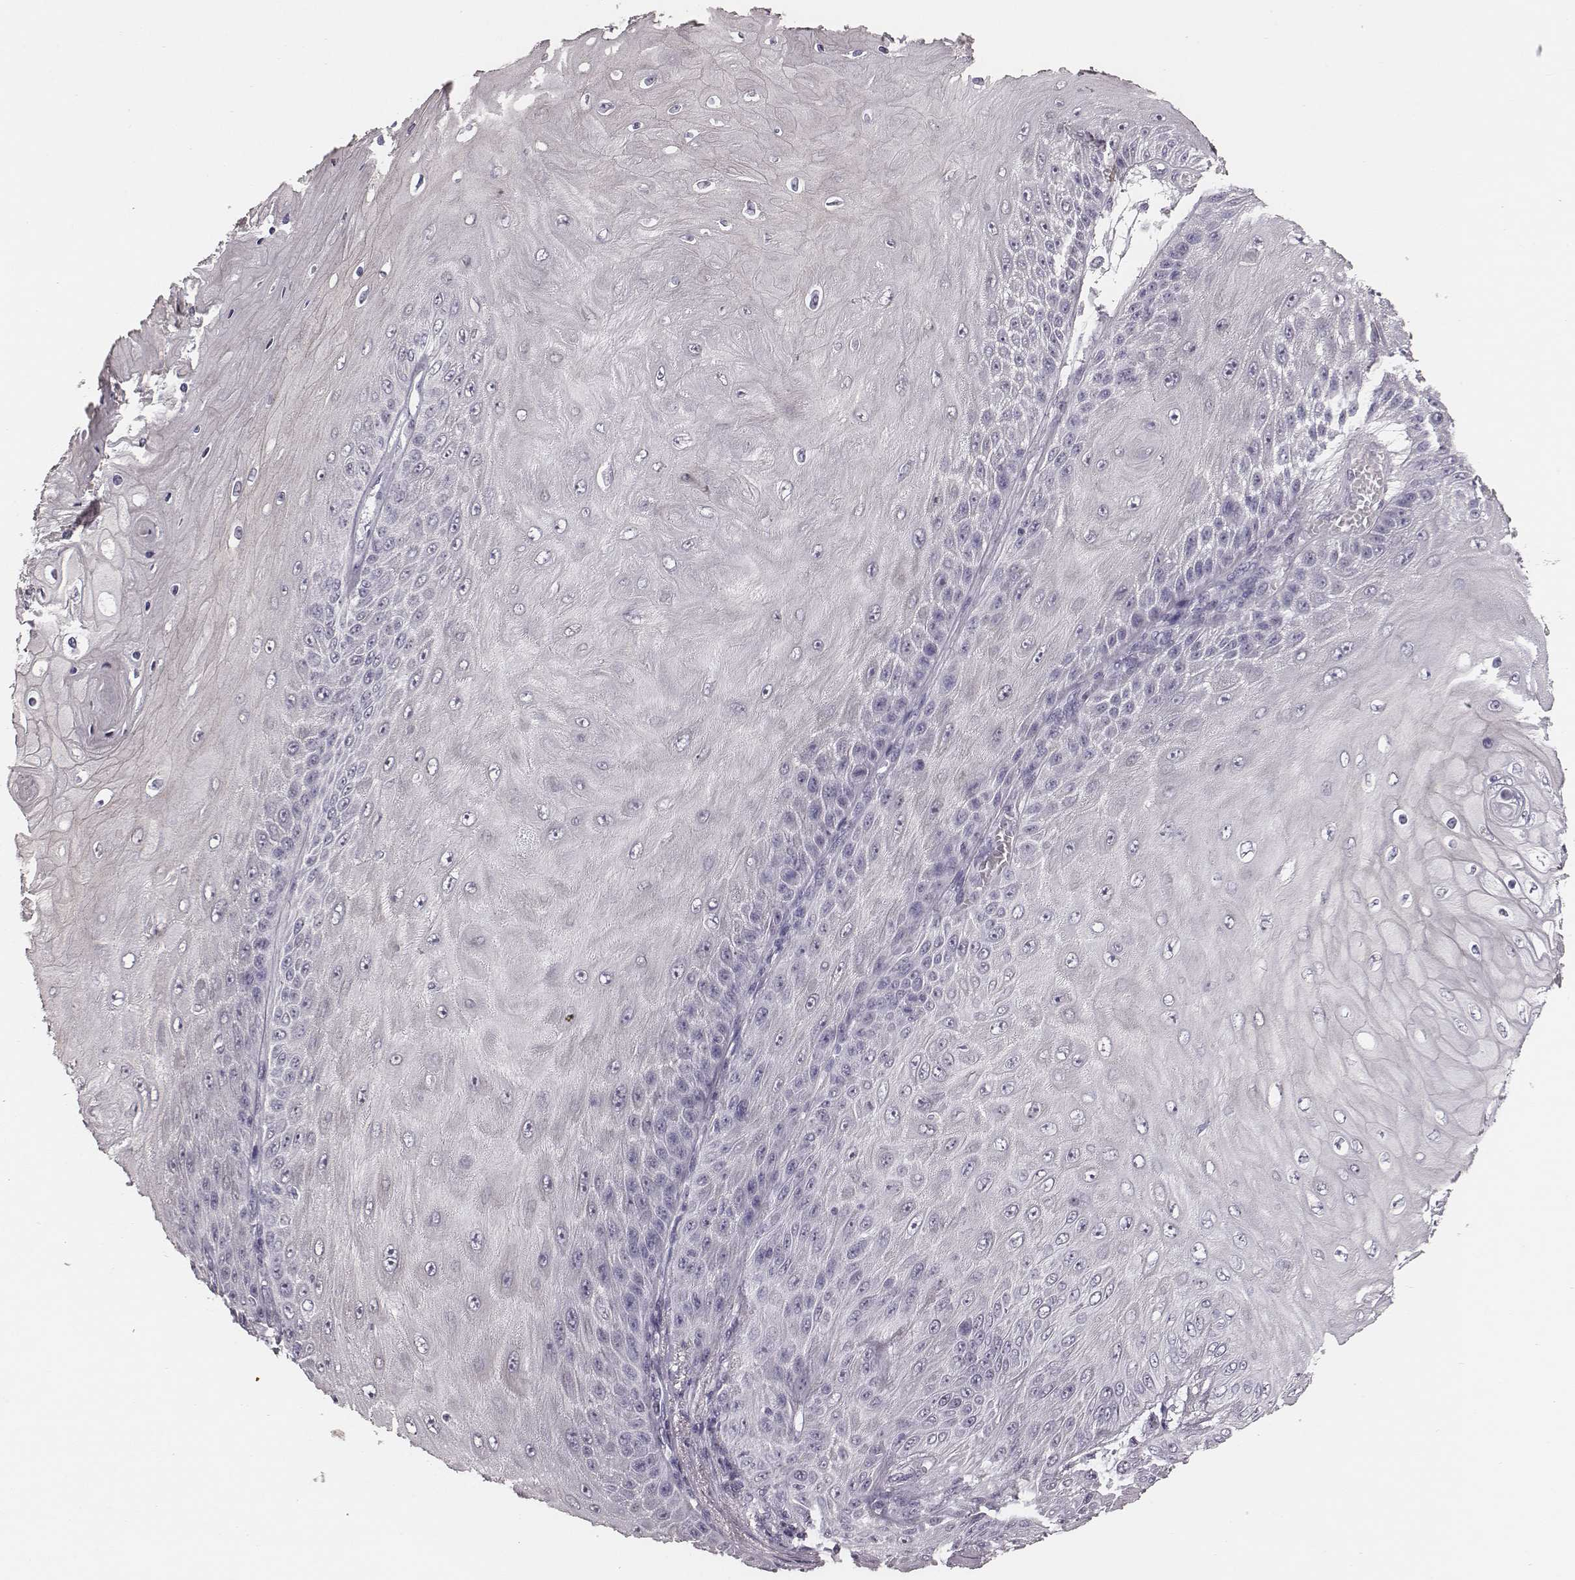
{"staining": {"intensity": "negative", "quantity": "none", "location": "none"}, "tissue": "skin cancer", "cell_type": "Tumor cells", "image_type": "cancer", "snomed": [{"axis": "morphology", "description": "Squamous cell carcinoma, NOS"}, {"axis": "topography", "description": "Skin"}], "caption": "Immunohistochemistry of human skin cancer demonstrates no staining in tumor cells. (DAB immunohistochemistry (IHC) visualized using brightfield microscopy, high magnification).", "gene": "CSHL1", "patient": {"sex": "male", "age": 62}}